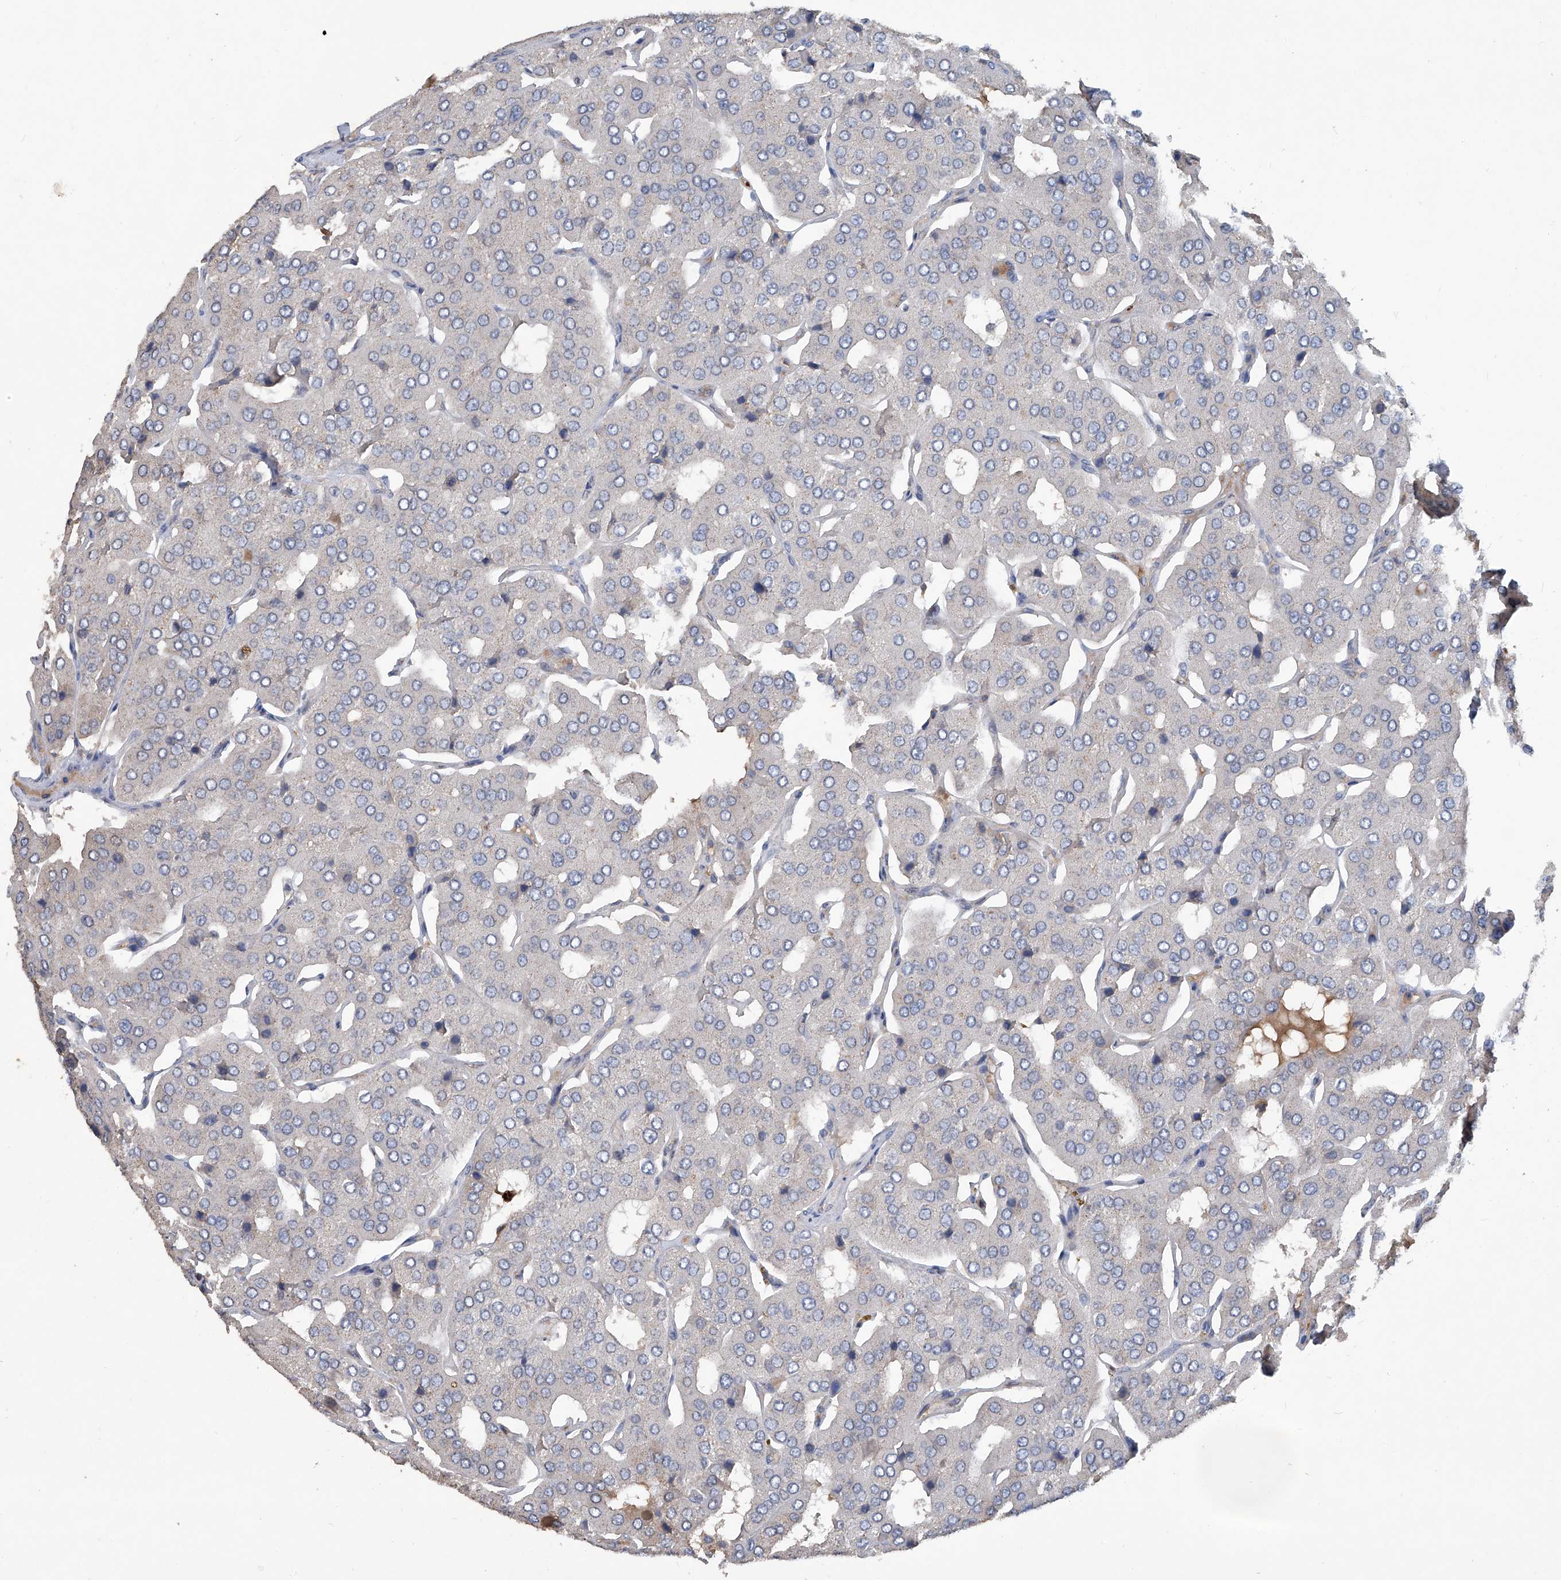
{"staining": {"intensity": "negative", "quantity": "none", "location": "none"}, "tissue": "parathyroid gland", "cell_type": "Glandular cells", "image_type": "normal", "snomed": [{"axis": "morphology", "description": "Normal tissue, NOS"}, {"axis": "morphology", "description": "Adenoma, NOS"}, {"axis": "topography", "description": "Parathyroid gland"}], "caption": "Glandular cells show no significant positivity in normal parathyroid gland. (DAB immunohistochemistry, high magnification).", "gene": "PCSK5", "patient": {"sex": "female", "age": 86}}